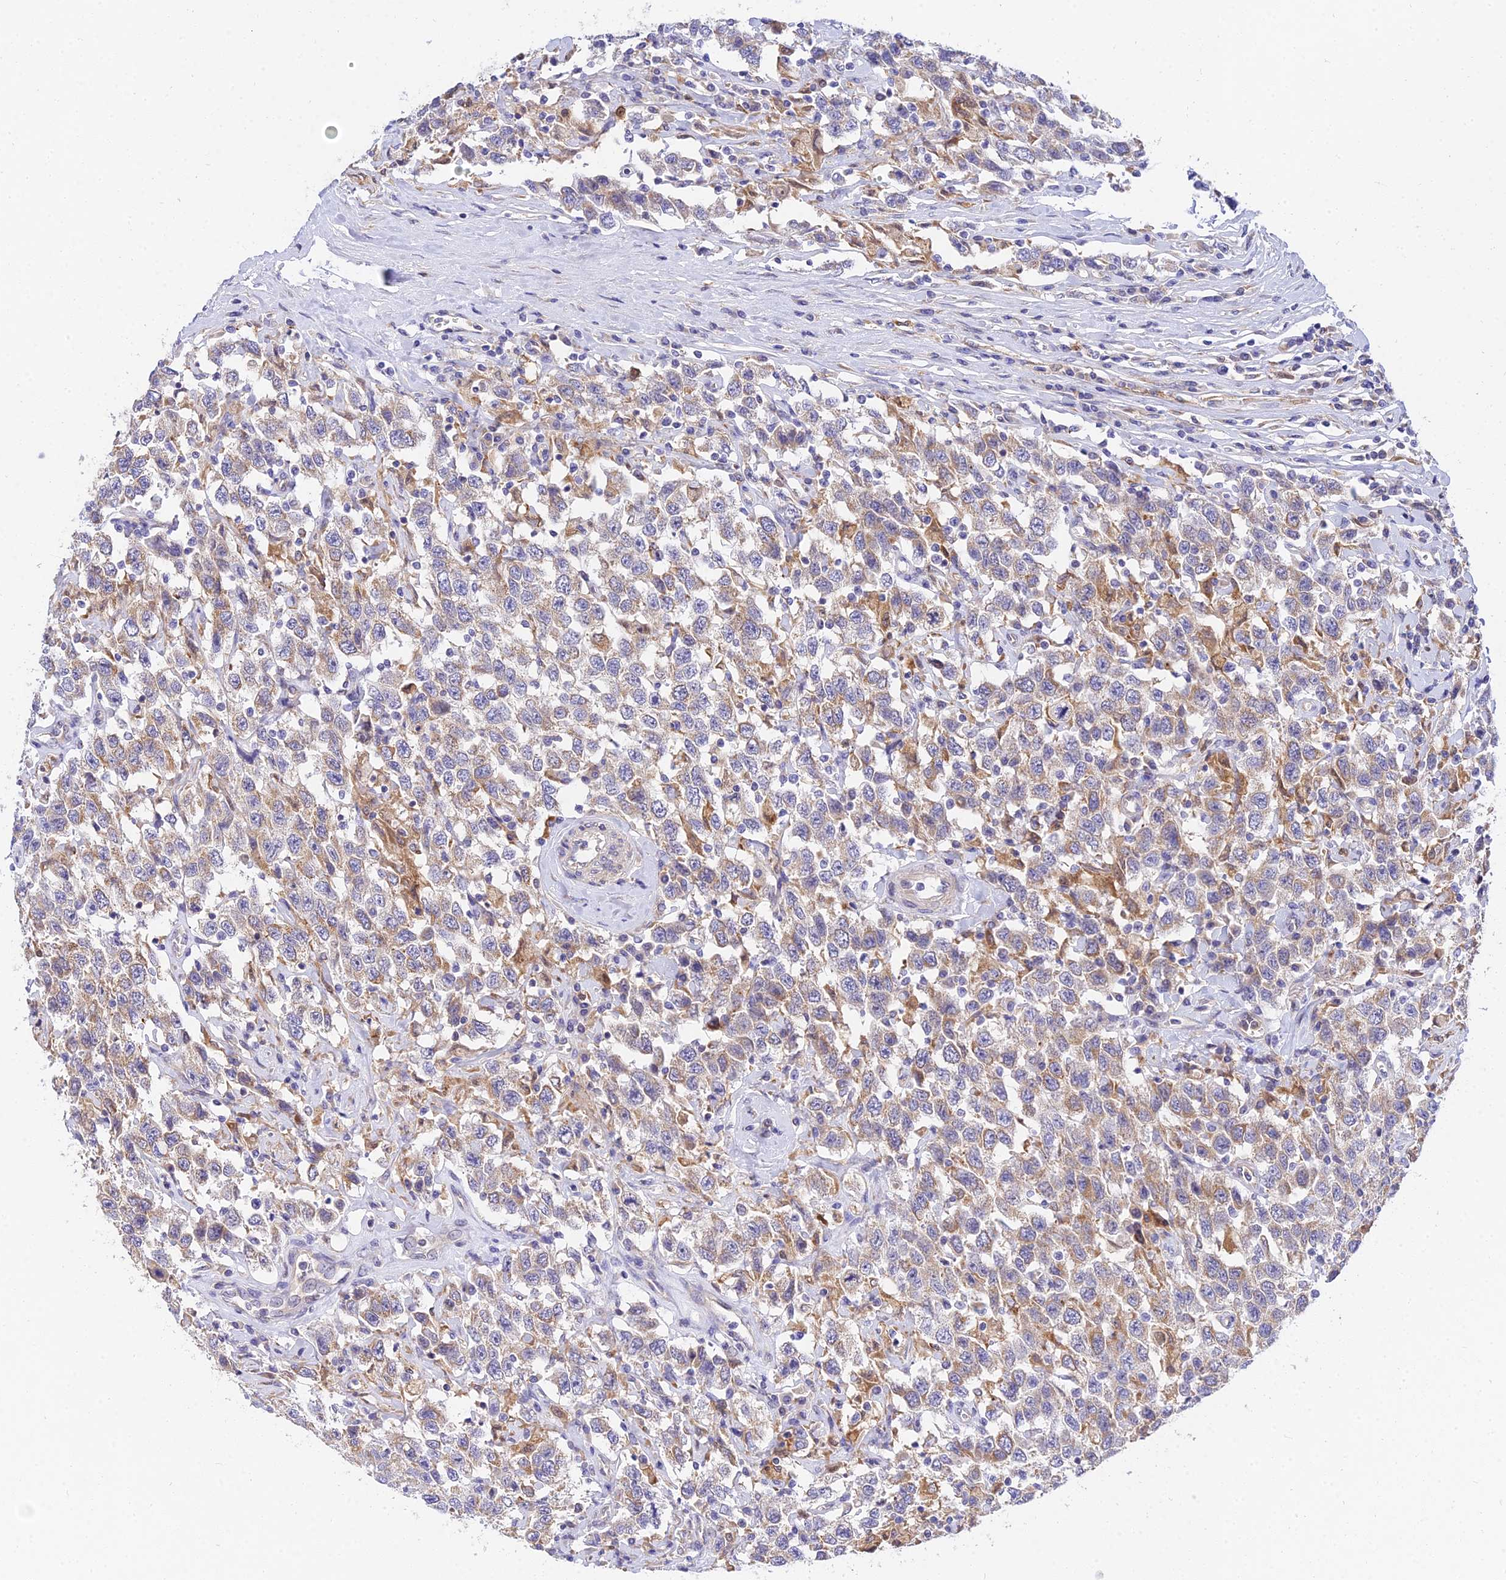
{"staining": {"intensity": "weak", "quantity": "25%-75%", "location": "cytoplasmic/membranous"}, "tissue": "testis cancer", "cell_type": "Tumor cells", "image_type": "cancer", "snomed": [{"axis": "morphology", "description": "Seminoma, NOS"}, {"axis": "topography", "description": "Testis"}], "caption": "An image showing weak cytoplasmic/membranous staining in about 25%-75% of tumor cells in seminoma (testis), as visualized by brown immunohistochemical staining.", "gene": "ARL8B", "patient": {"sex": "male", "age": 41}}